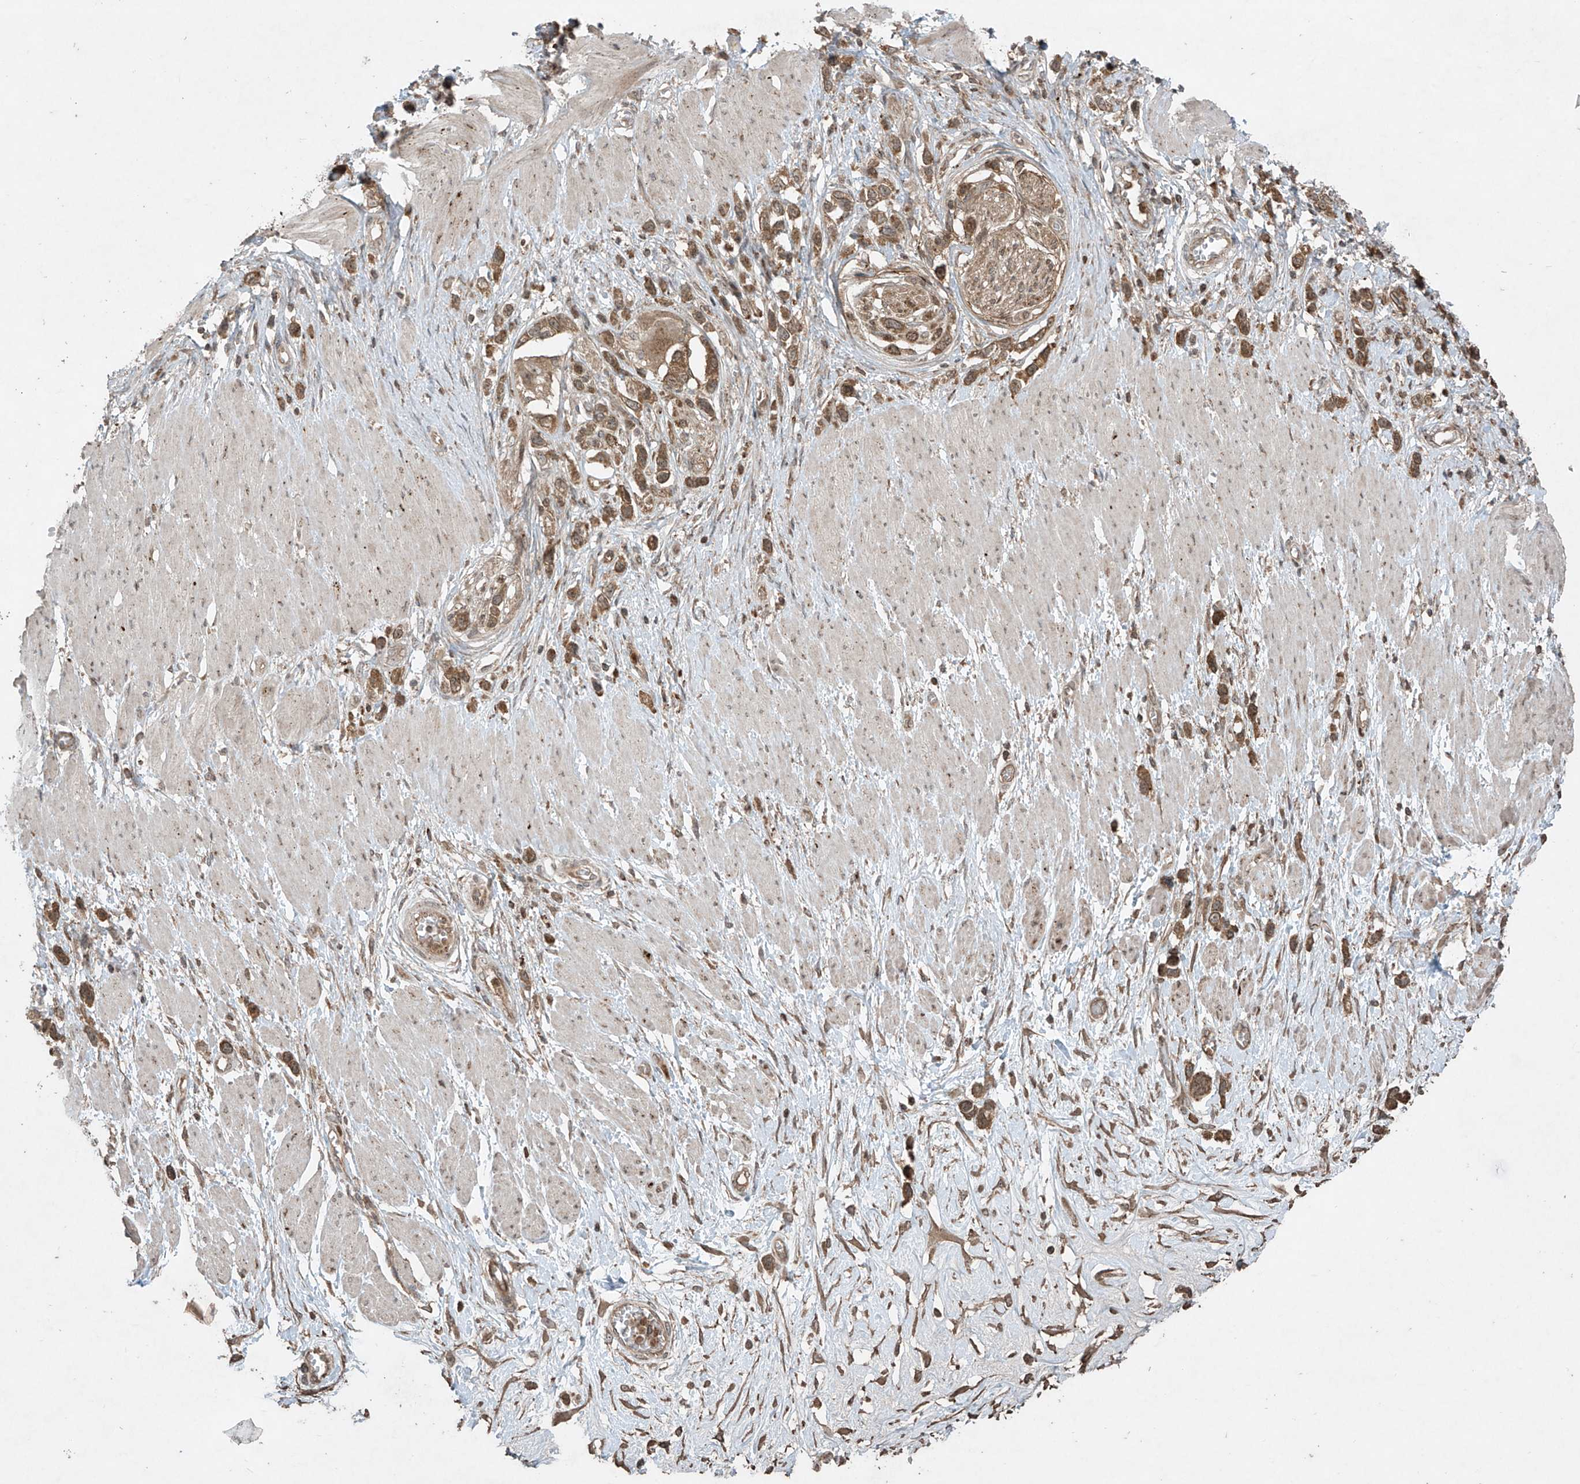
{"staining": {"intensity": "moderate", "quantity": ">75%", "location": "cytoplasmic/membranous"}, "tissue": "stomach cancer", "cell_type": "Tumor cells", "image_type": "cancer", "snomed": [{"axis": "morphology", "description": "Normal tissue, NOS"}, {"axis": "morphology", "description": "Adenocarcinoma, NOS"}, {"axis": "topography", "description": "Stomach, upper"}, {"axis": "topography", "description": "Stomach"}], "caption": "Approximately >75% of tumor cells in human stomach adenocarcinoma exhibit moderate cytoplasmic/membranous protein staining as visualized by brown immunohistochemical staining.", "gene": "PGPEP1", "patient": {"sex": "female", "age": 65}}